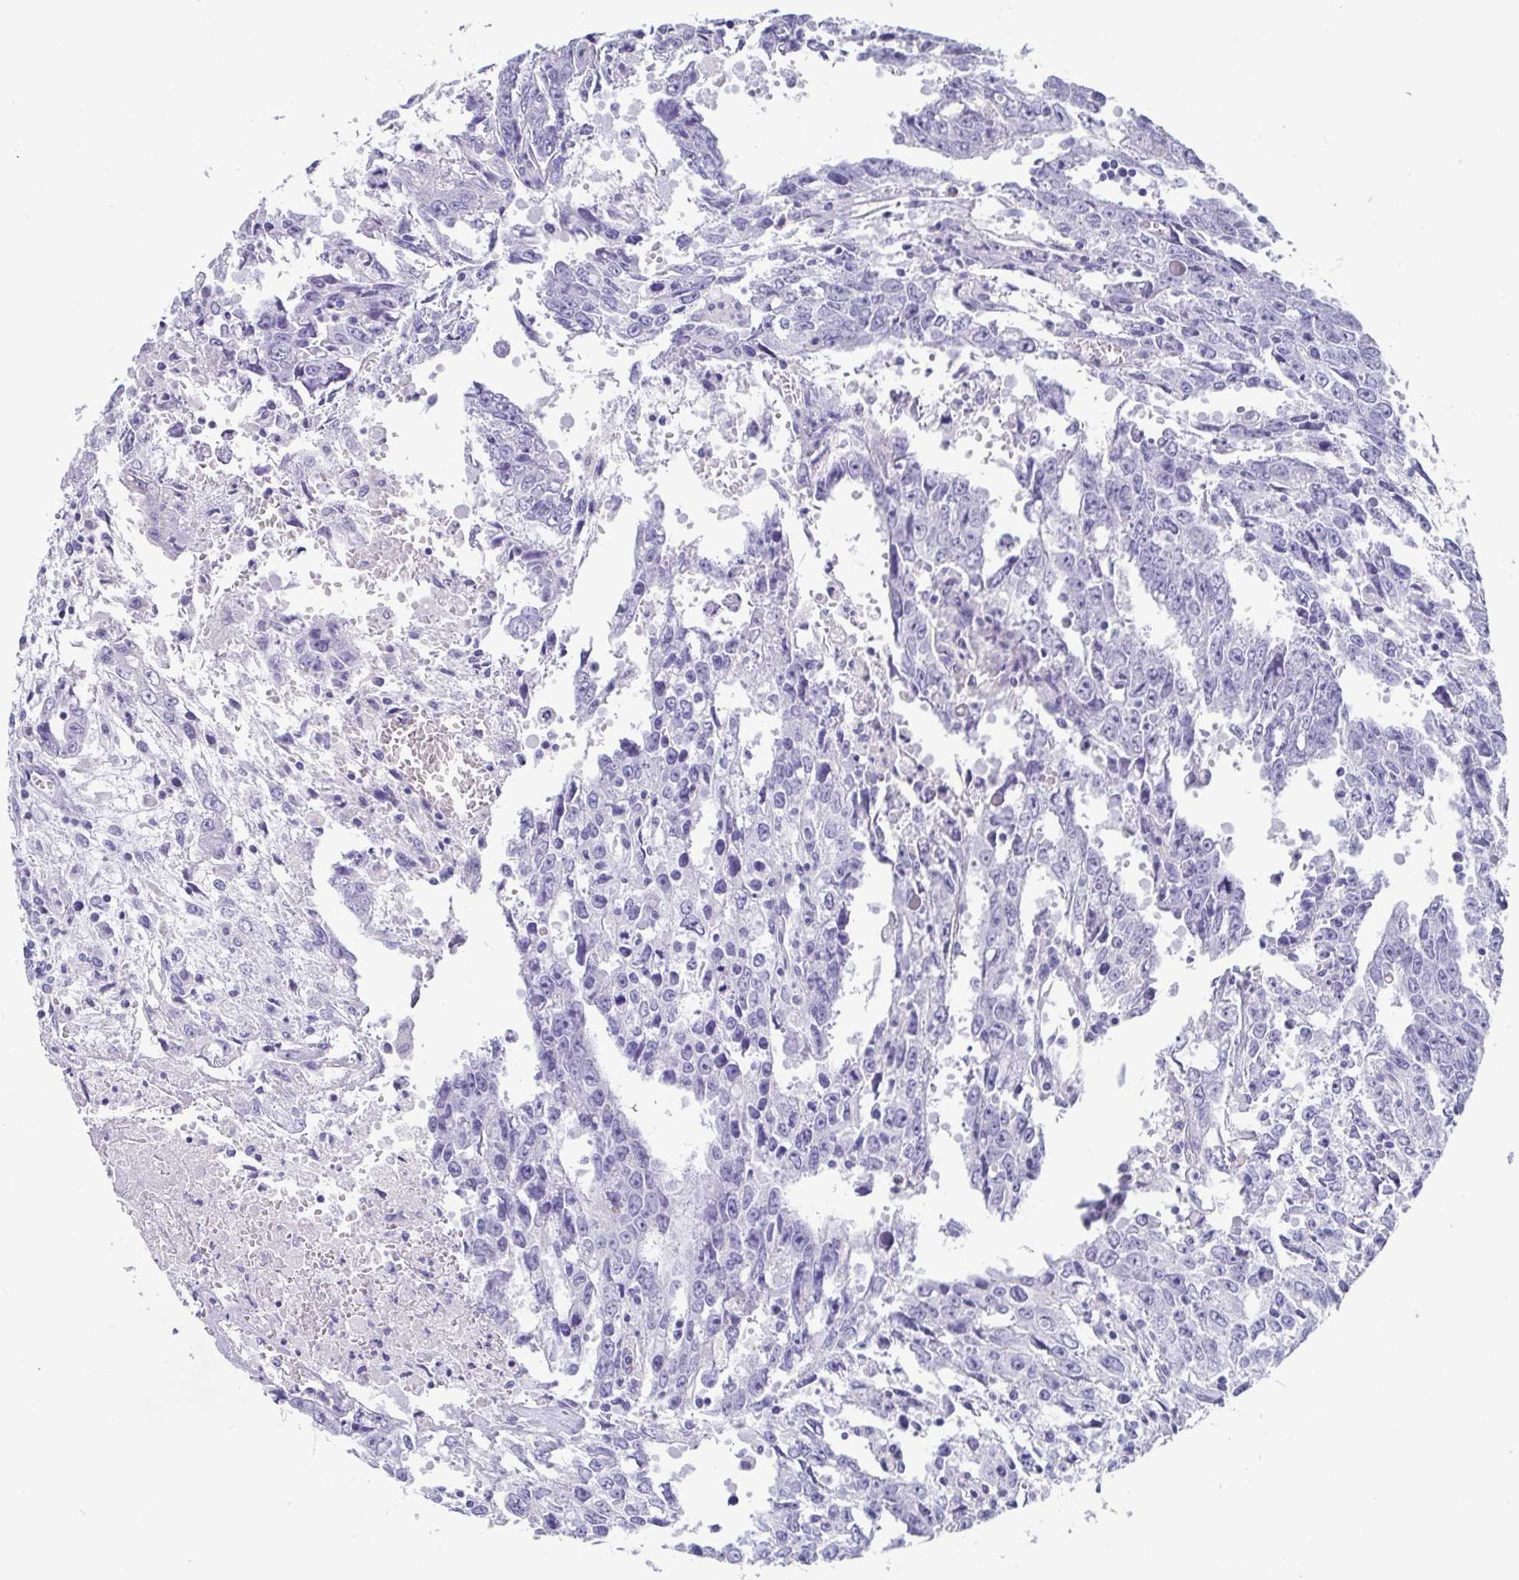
{"staining": {"intensity": "negative", "quantity": "none", "location": "none"}, "tissue": "testis cancer", "cell_type": "Tumor cells", "image_type": "cancer", "snomed": [{"axis": "morphology", "description": "Carcinoma, Embryonal, NOS"}, {"axis": "topography", "description": "Testis"}], "caption": "Tumor cells show no significant protein expression in testis embryonal carcinoma. (DAB immunohistochemistry (IHC), high magnification).", "gene": "SCGN", "patient": {"sex": "male", "age": 22}}